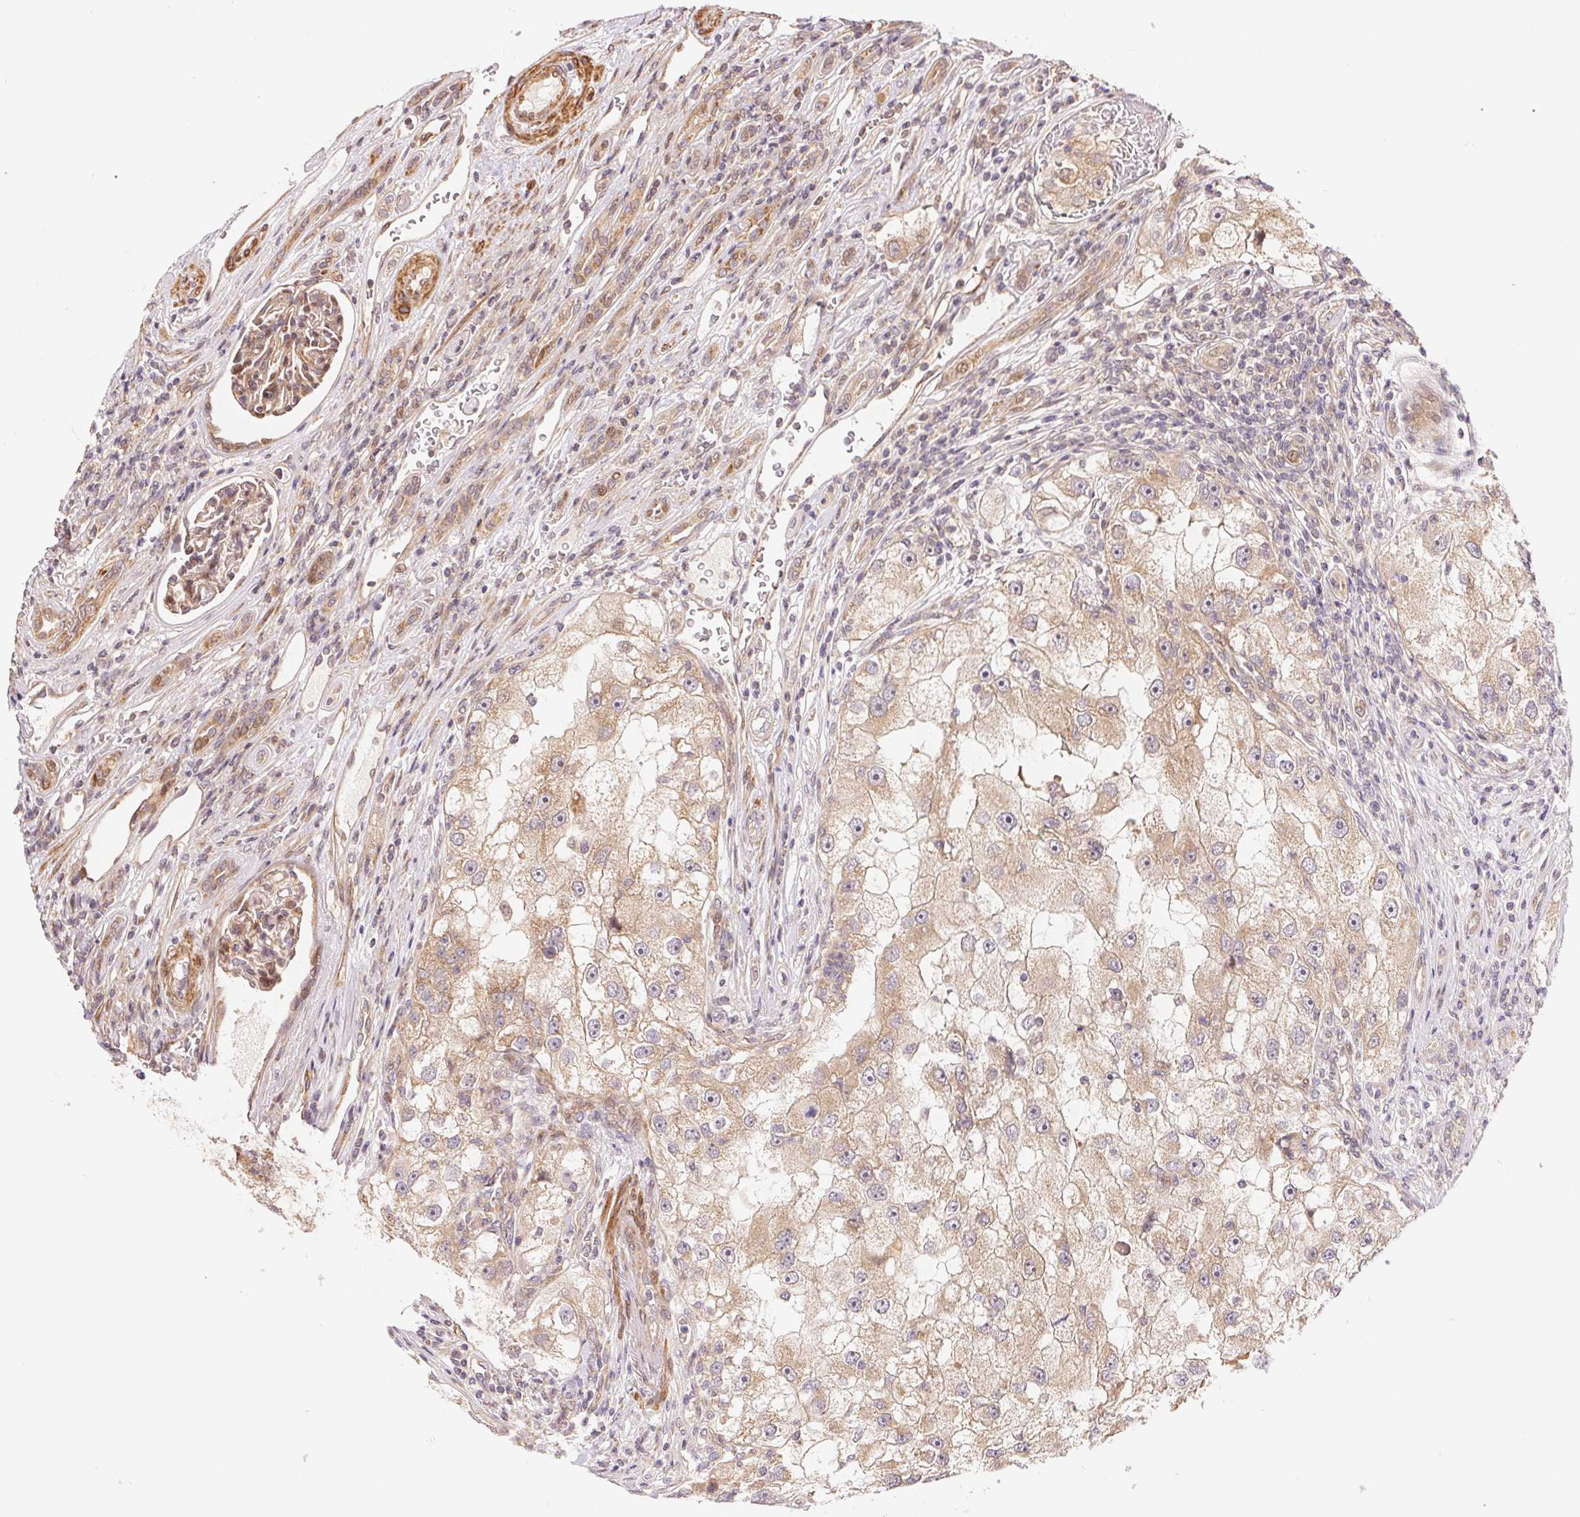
{"staining": {"intensity": "weak", "quantity": ">75%", "location": "cytoplasmic/membranous"}, "tissue": "renal cancer", "cell_type": "Tumor cells", "image_type": "cancer", "snomed": [{"axis": "morphology", "description": "Adenocarcinoma, NOS"}, {"axis": "topography", "description": "Kidney"}], "caption": "The micrograph exhibits immunohistochemical staining of adenocarcinoma (renal). There is weak cytoplasmic/membranous expression is identified in about >75% of tumor cells.", "gene": "TNIP2", "patient": {"sex": "male", "age": 63}}